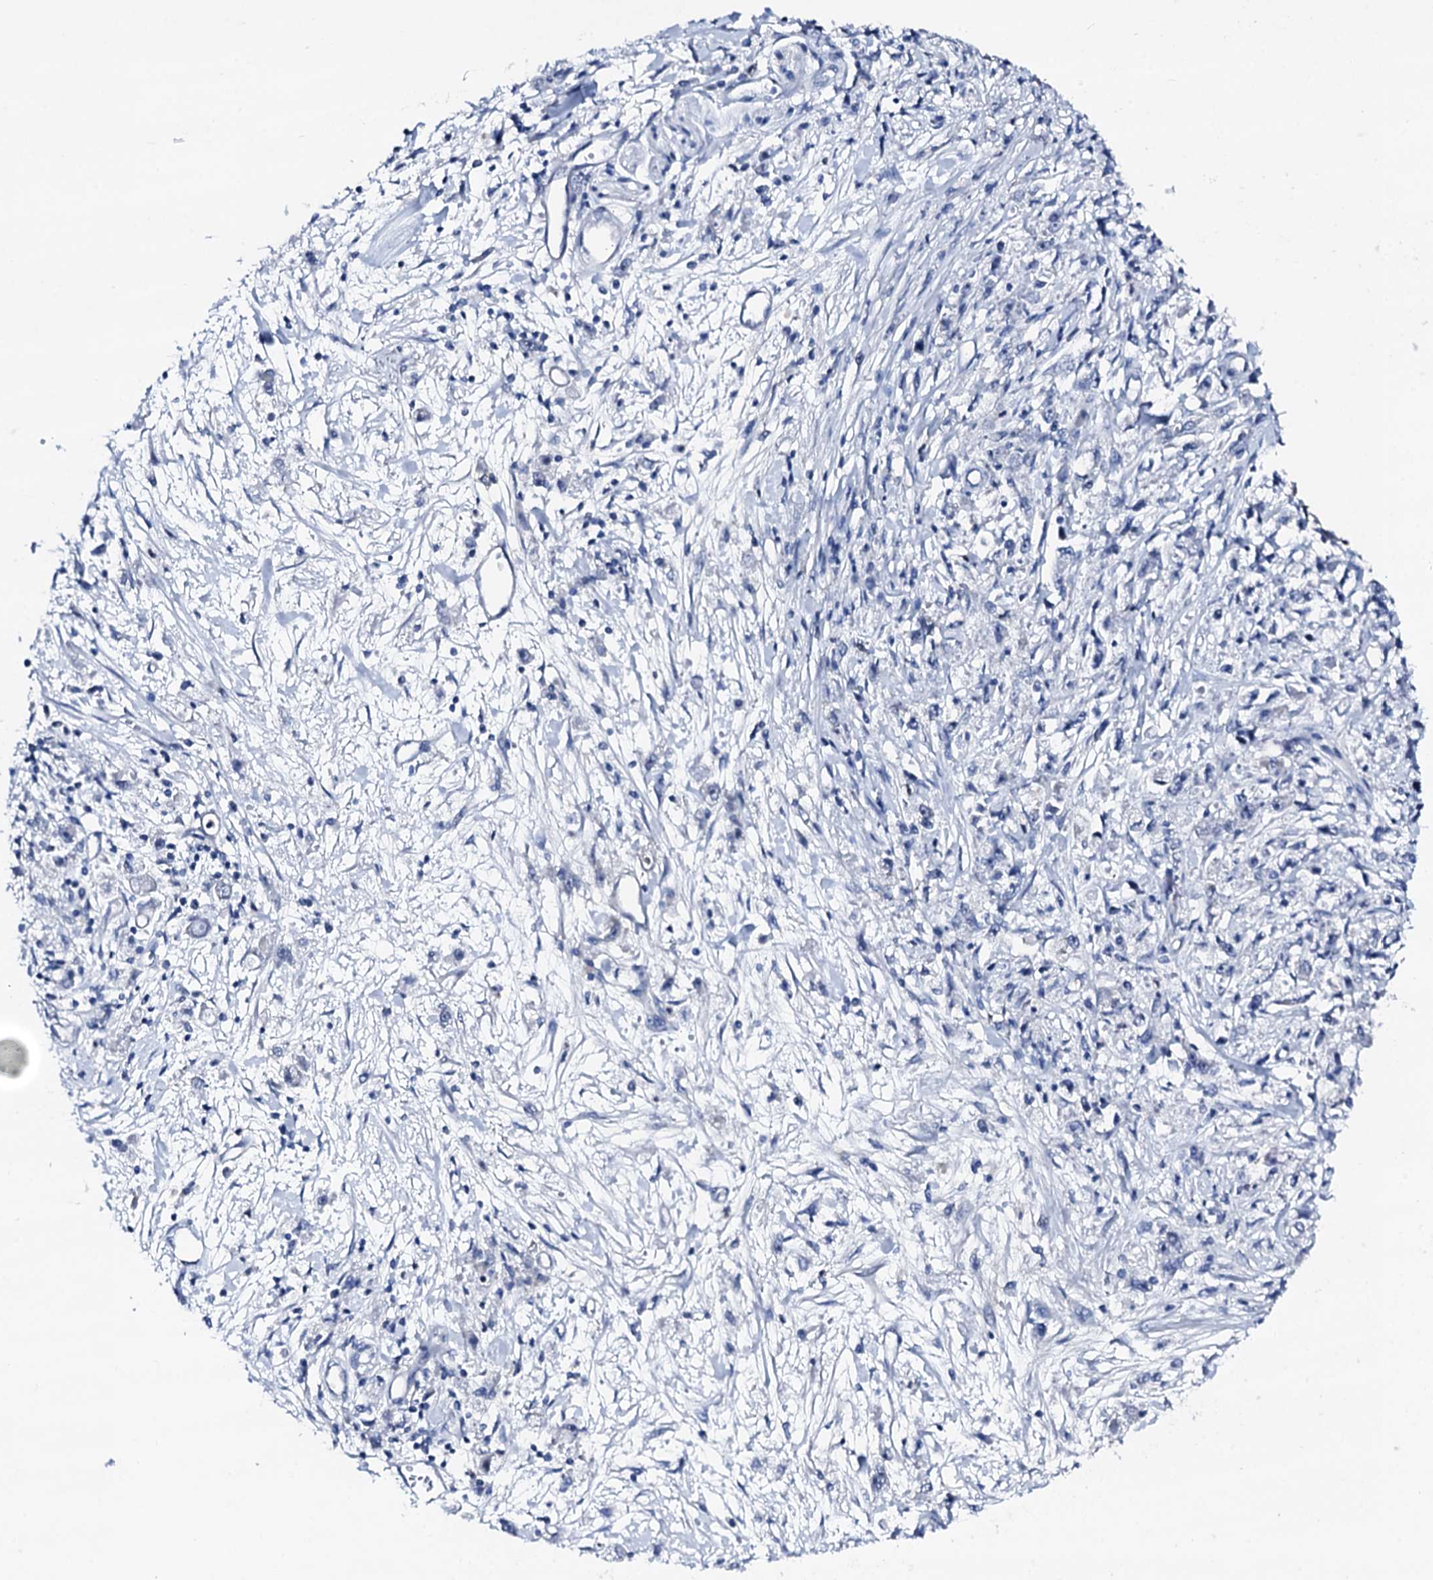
{"staining": {"intensity": "negative", "quantity": "none", "location": "none"}, "tissue": "stomach cancer", "cell_type": "Tumor cells", "image_type": "cancer", "snomed": [{"axis": "morphology", "description": "Adenocarcinoma, NOS"}, {"axis": "topography", "description": "Stomach"}], "caption": "Tumor cells show no significant expression in stomach cancer (adenocarcinoma).", "gene": "TRAFD1", "patient": {"sex": "female", "age": 59}}